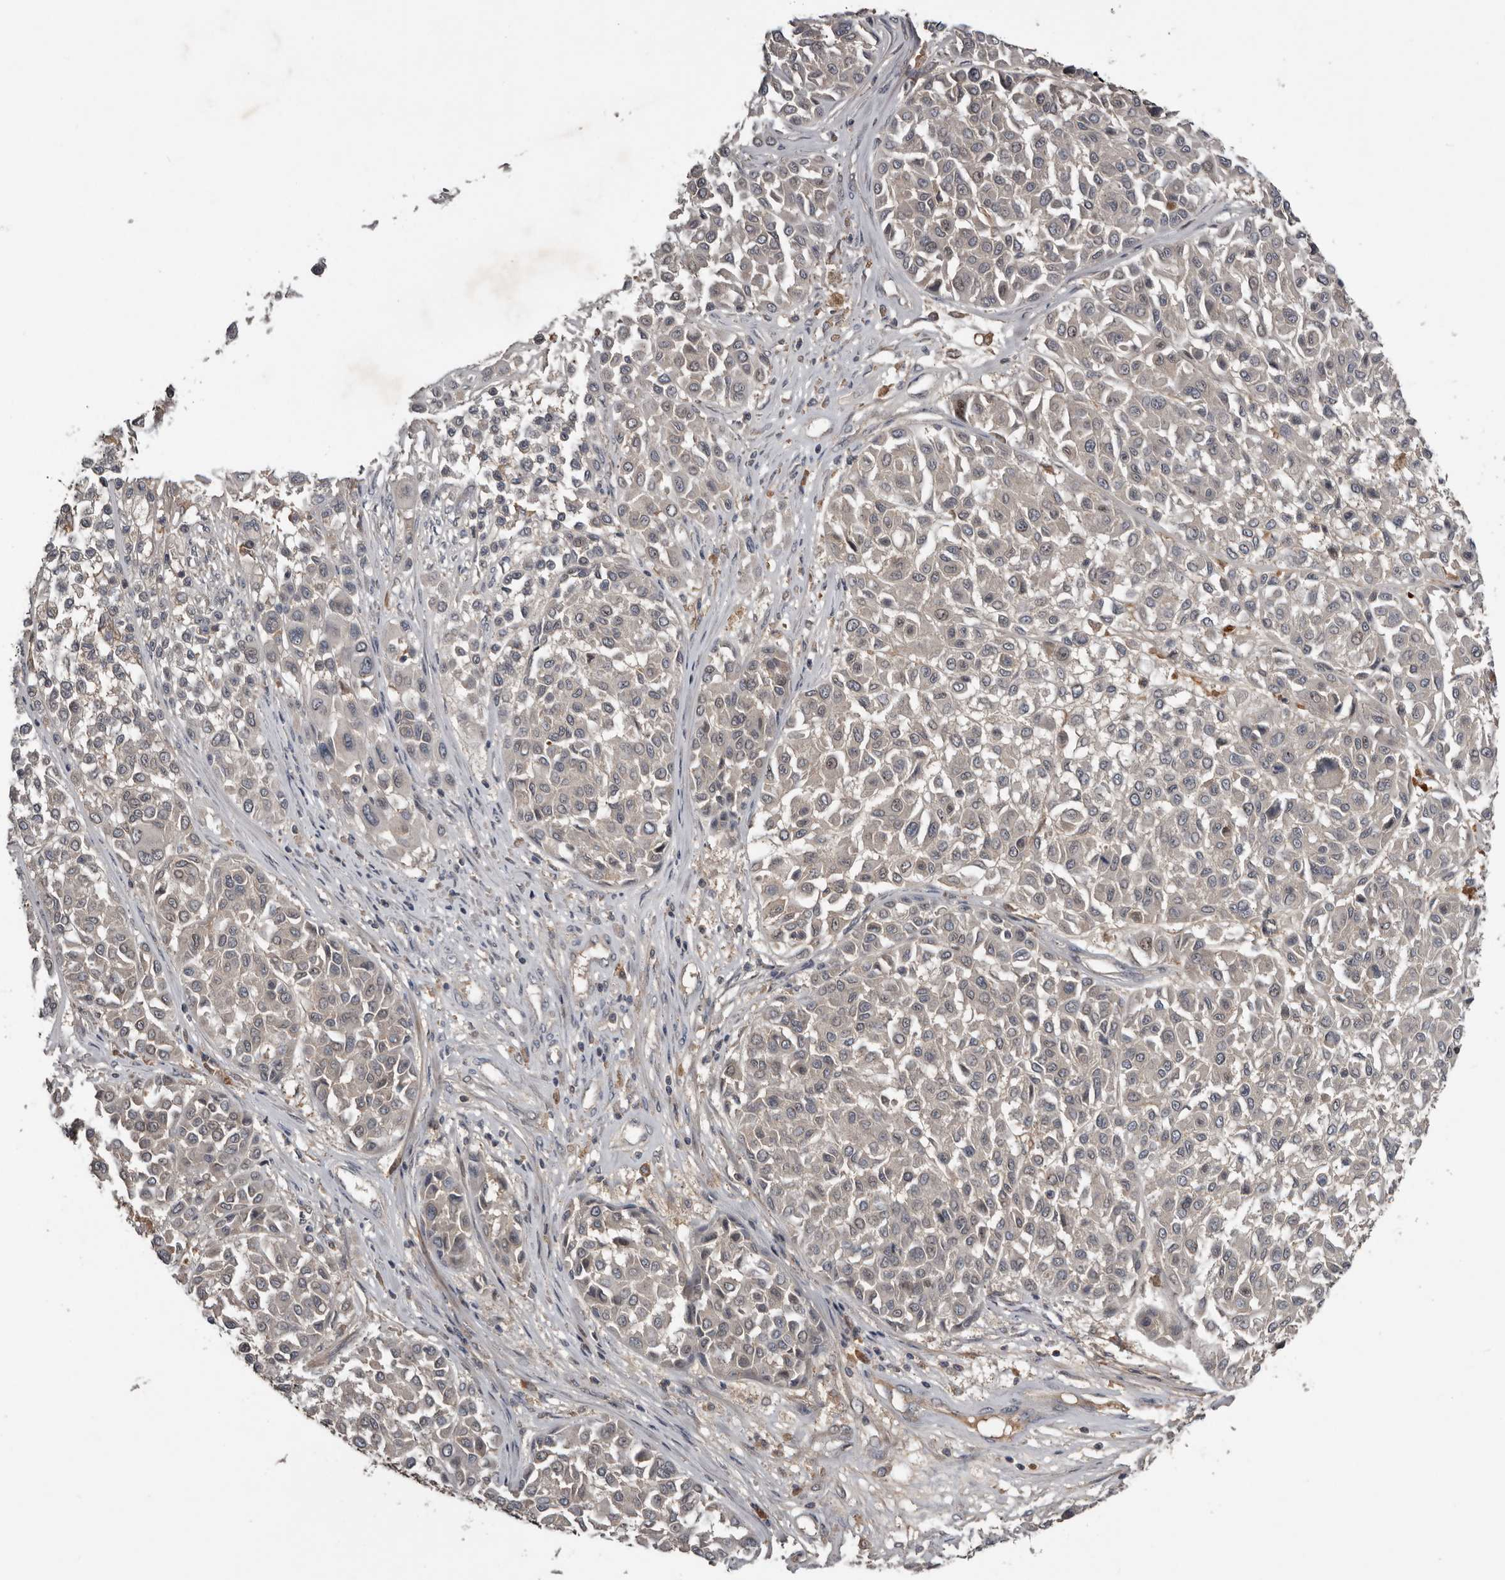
{"staining": {"intensity": "negative", "quantity": "none", "location": "none"}, "tissue": "melanoma", "cell_type": "Tumor cells", "image_type": "cancer", "snomed": [{"axis": "morphology", "description": "Malignant melanoma, Metastatic site"}, {"axis": "topography", "description": "Soft tissue"}], "caption": "An IHC micrograph of melanoma is shown. There is no staining in tumor cells of melanoma.", "gene": "NMUR1", "patient": {"sex": "male", "age": 41}}